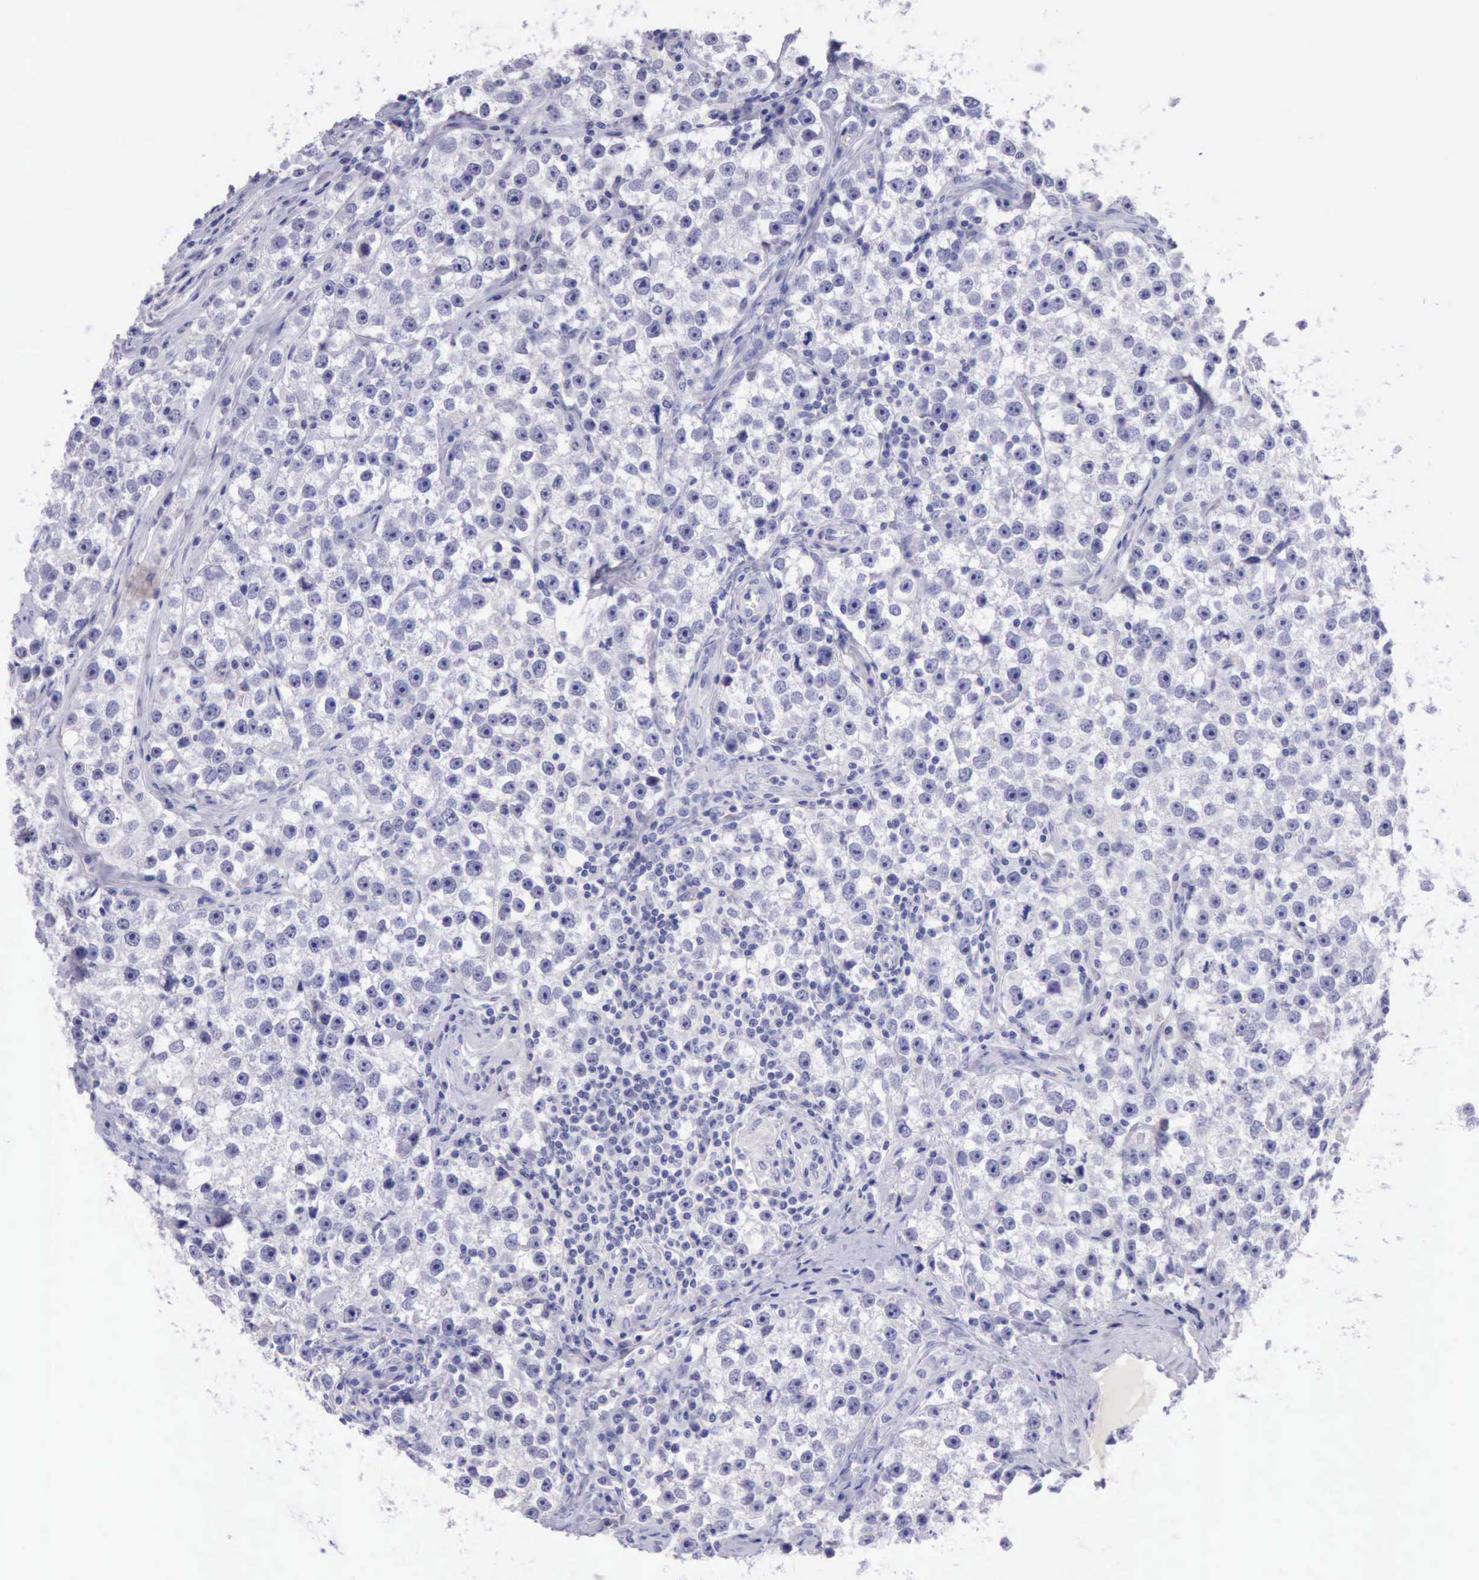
{"staining": {"intensity": "negative", "quantity": "none", "location": "none"}, "tissue": "testis cancer", "cell_type": "Tumor cells", "image_type": "cancer", "snomed": [{"axis": "morphology", "description": "Seminoma, NOS"}, {"axis": "topography", "description": "Testis"}], "caption": "Testis cancer (seminoma) stained for a protein using IHC demonstrates no positivity tumor cells.", "gene": "LRFN5", "patient": {"sex": "male", "age": 32}}